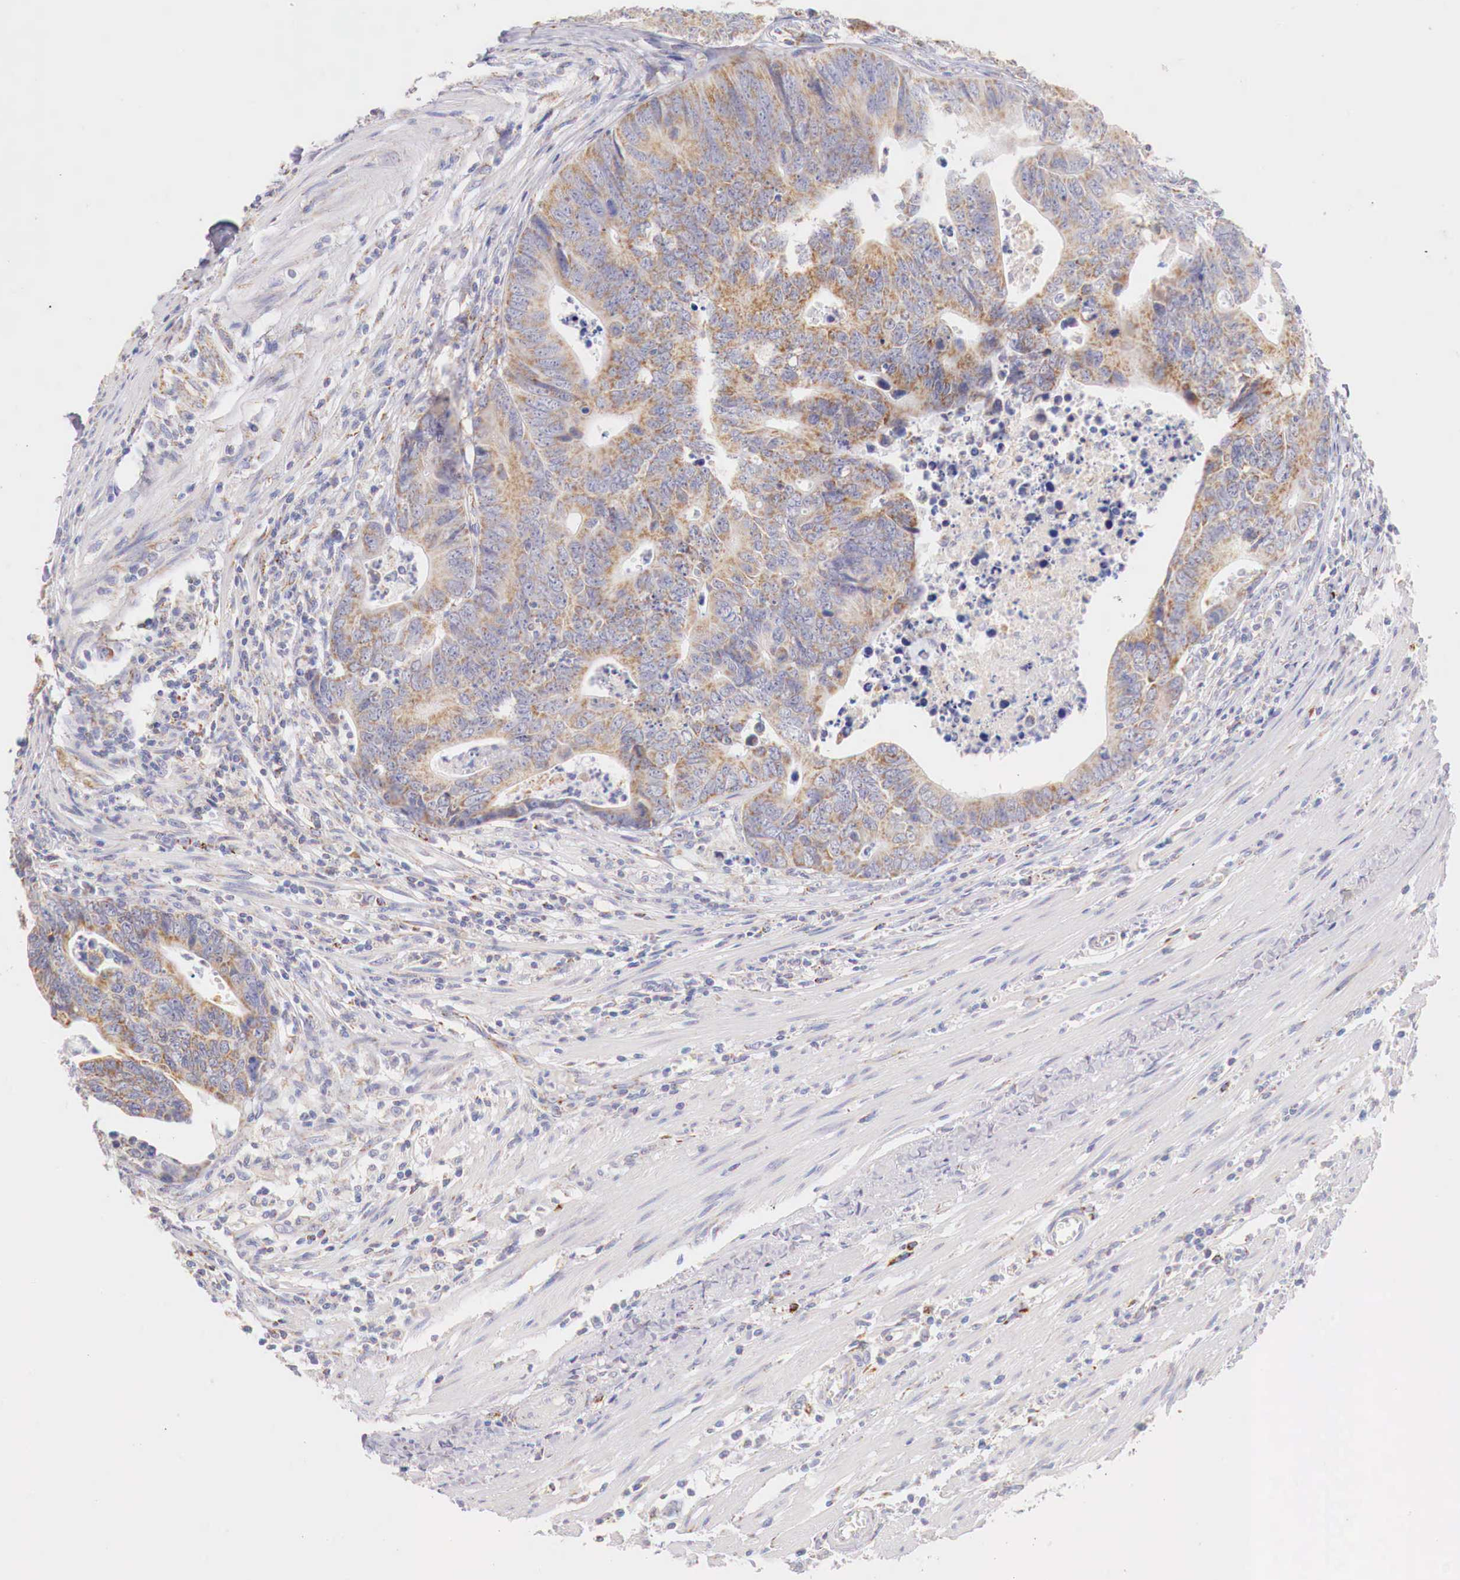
{"staining": {"intensity": "moderate", "quantity": "25%-75%", "location": "cytoplasmic/membranous"}, "tissue": "colorectal cancer", "cell_type": "Tumor cells", "image_type": "cancer", "snomed": [{"axis": "morphology", "description": "Adenocarcinoma, NOS"}, {"axis": "topography", "description": "Colon"}], "caption": "Colorectal cancer (adenocarcinoma) was stained to show a protein in brown. There is medium levels of moderate cytoplasmic/membranous positivity in about 25%-75% of tumor cells.", "gene": "IDH3G", "patient": {"sex": "female", "age": 78}}